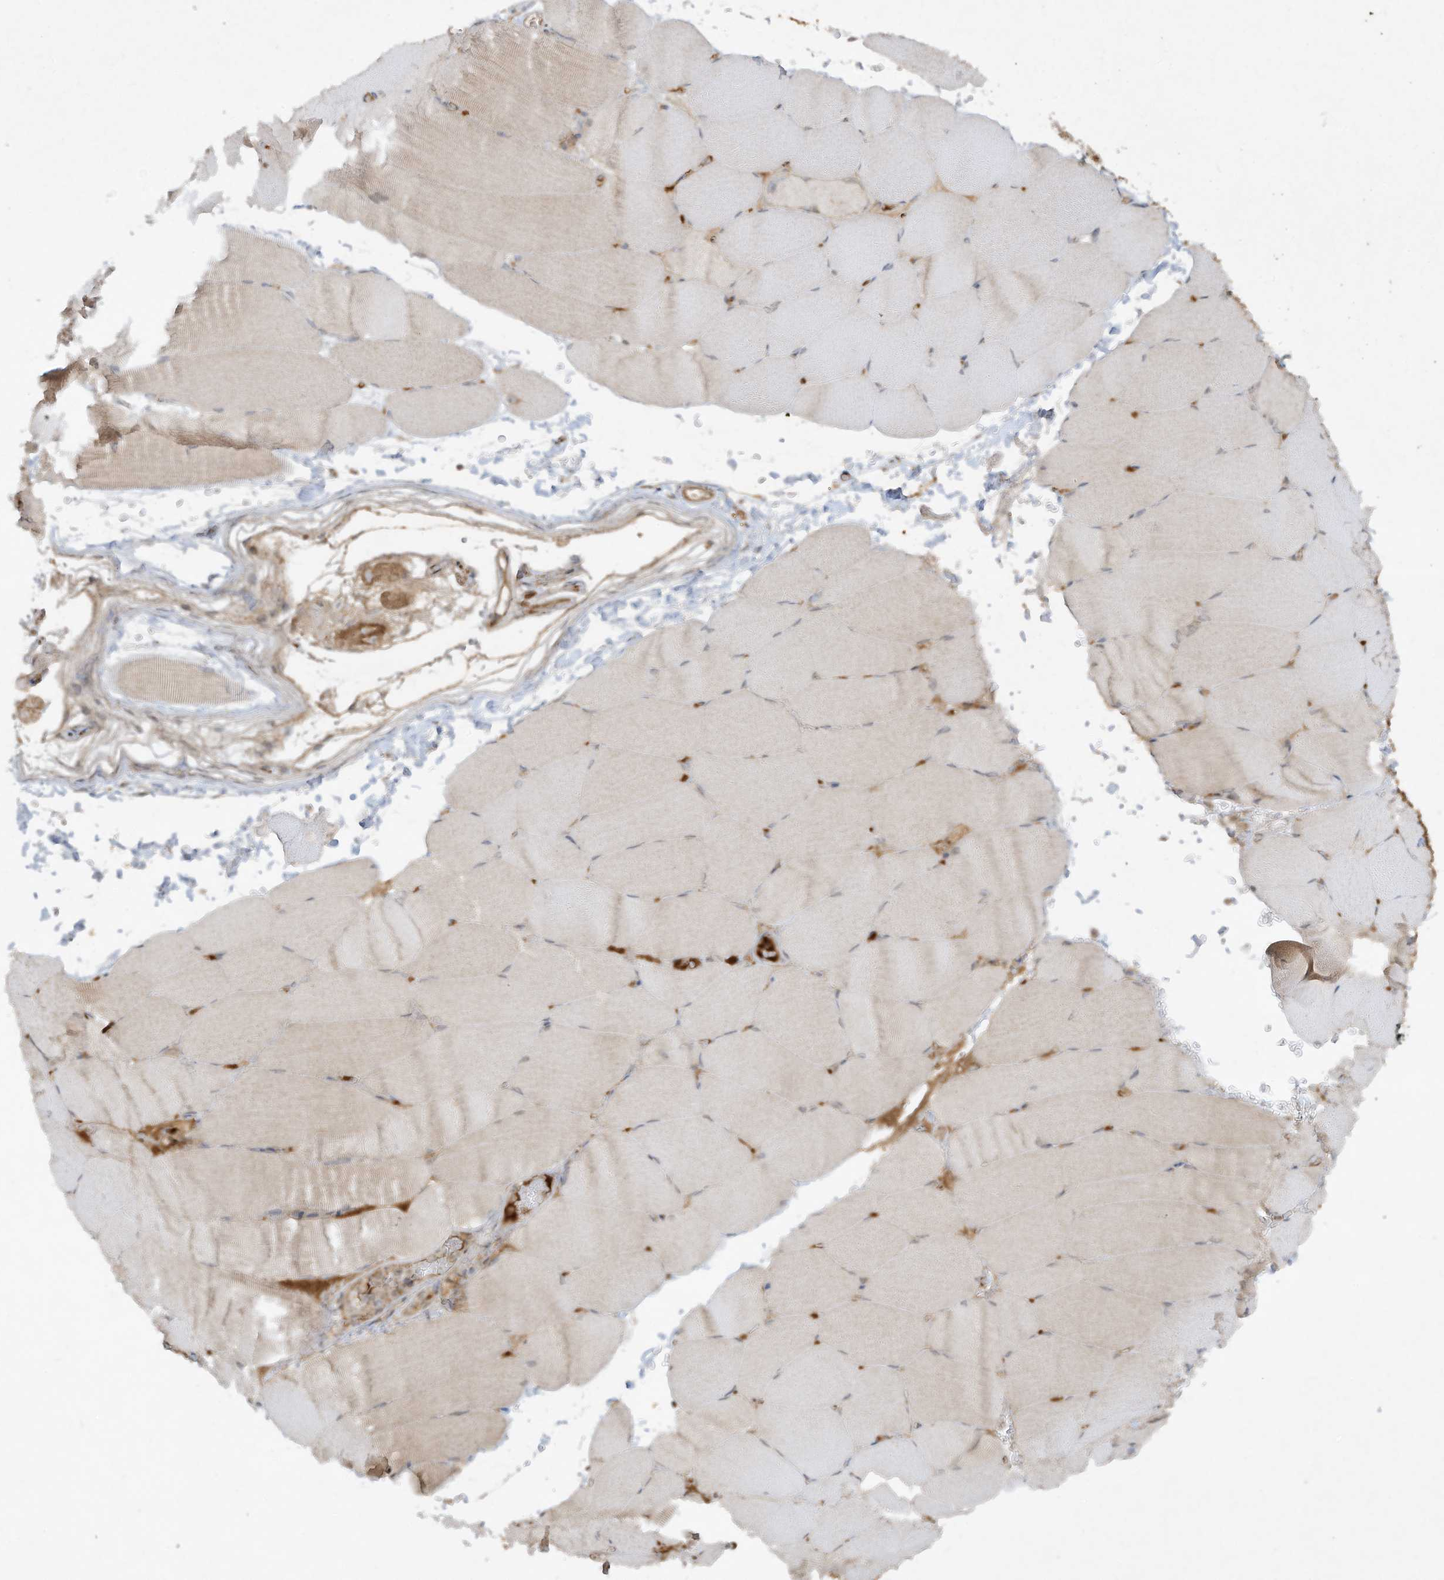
{"staining": {"intensity": "negative", "quantity": "none", "location": "none"}, "tissue": "skeletal muscle", "cell_type": "Myocytes", "image_type": "normal", "snomed": [{"axis": "morphology", "description": "Normal tissue, NOS"}, {"axis": "topography", "description": "Skeletal muscle"}, {"axis": "topography", "description": "Parathyroid gland"}], "caption": "An IHC histopathology image of benign skeletal muscle is shown. There is no staining in myocytes of skeletal muscle. (DAB immunohistochemistry (IHC) visualized using brightfield microscopy, high magnification).", "gene": "FETUB", "patient": {"sex": "female", "age": 37}}